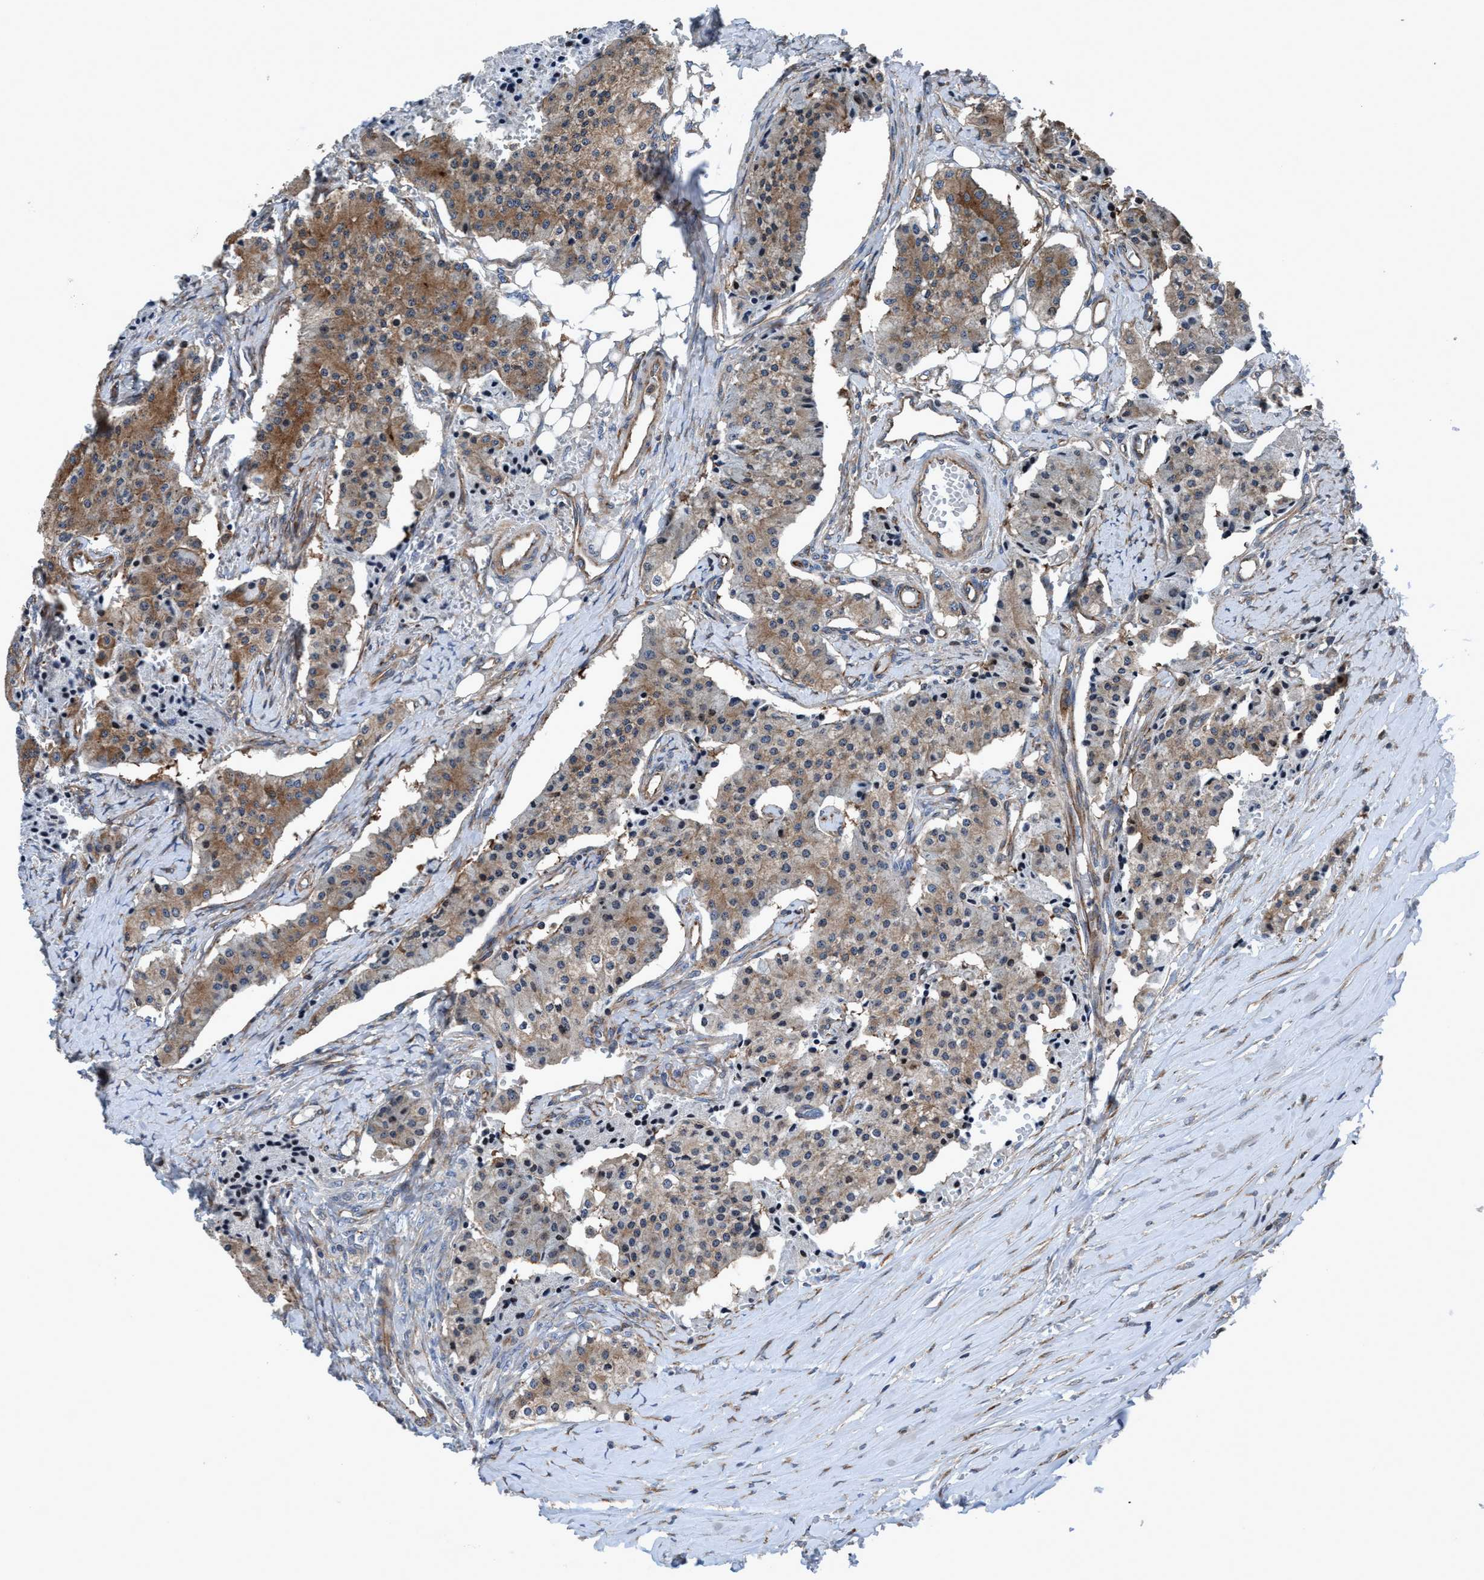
{"staining": {"intensity": "moderate", "quantity": ">75%", "location": "cytoplasmic/membranous"}, "tissue": "carcinoid", "cell_type": "Tumor cells", "image_type": "cancer", "snomed": [{"axis": "morphology", "description": "Carcinoid, malignant, NOS"}, {"axis": "topography", "description": "Colon"}], "caption": "Protein staining of carcinoid (malignant) tissue demonstrates moderate cytoplasmic/membranous expression in approximately >75% of tumor cells.", "gene": "NMT1", "patient": {"sex": "female", "age": 52}}